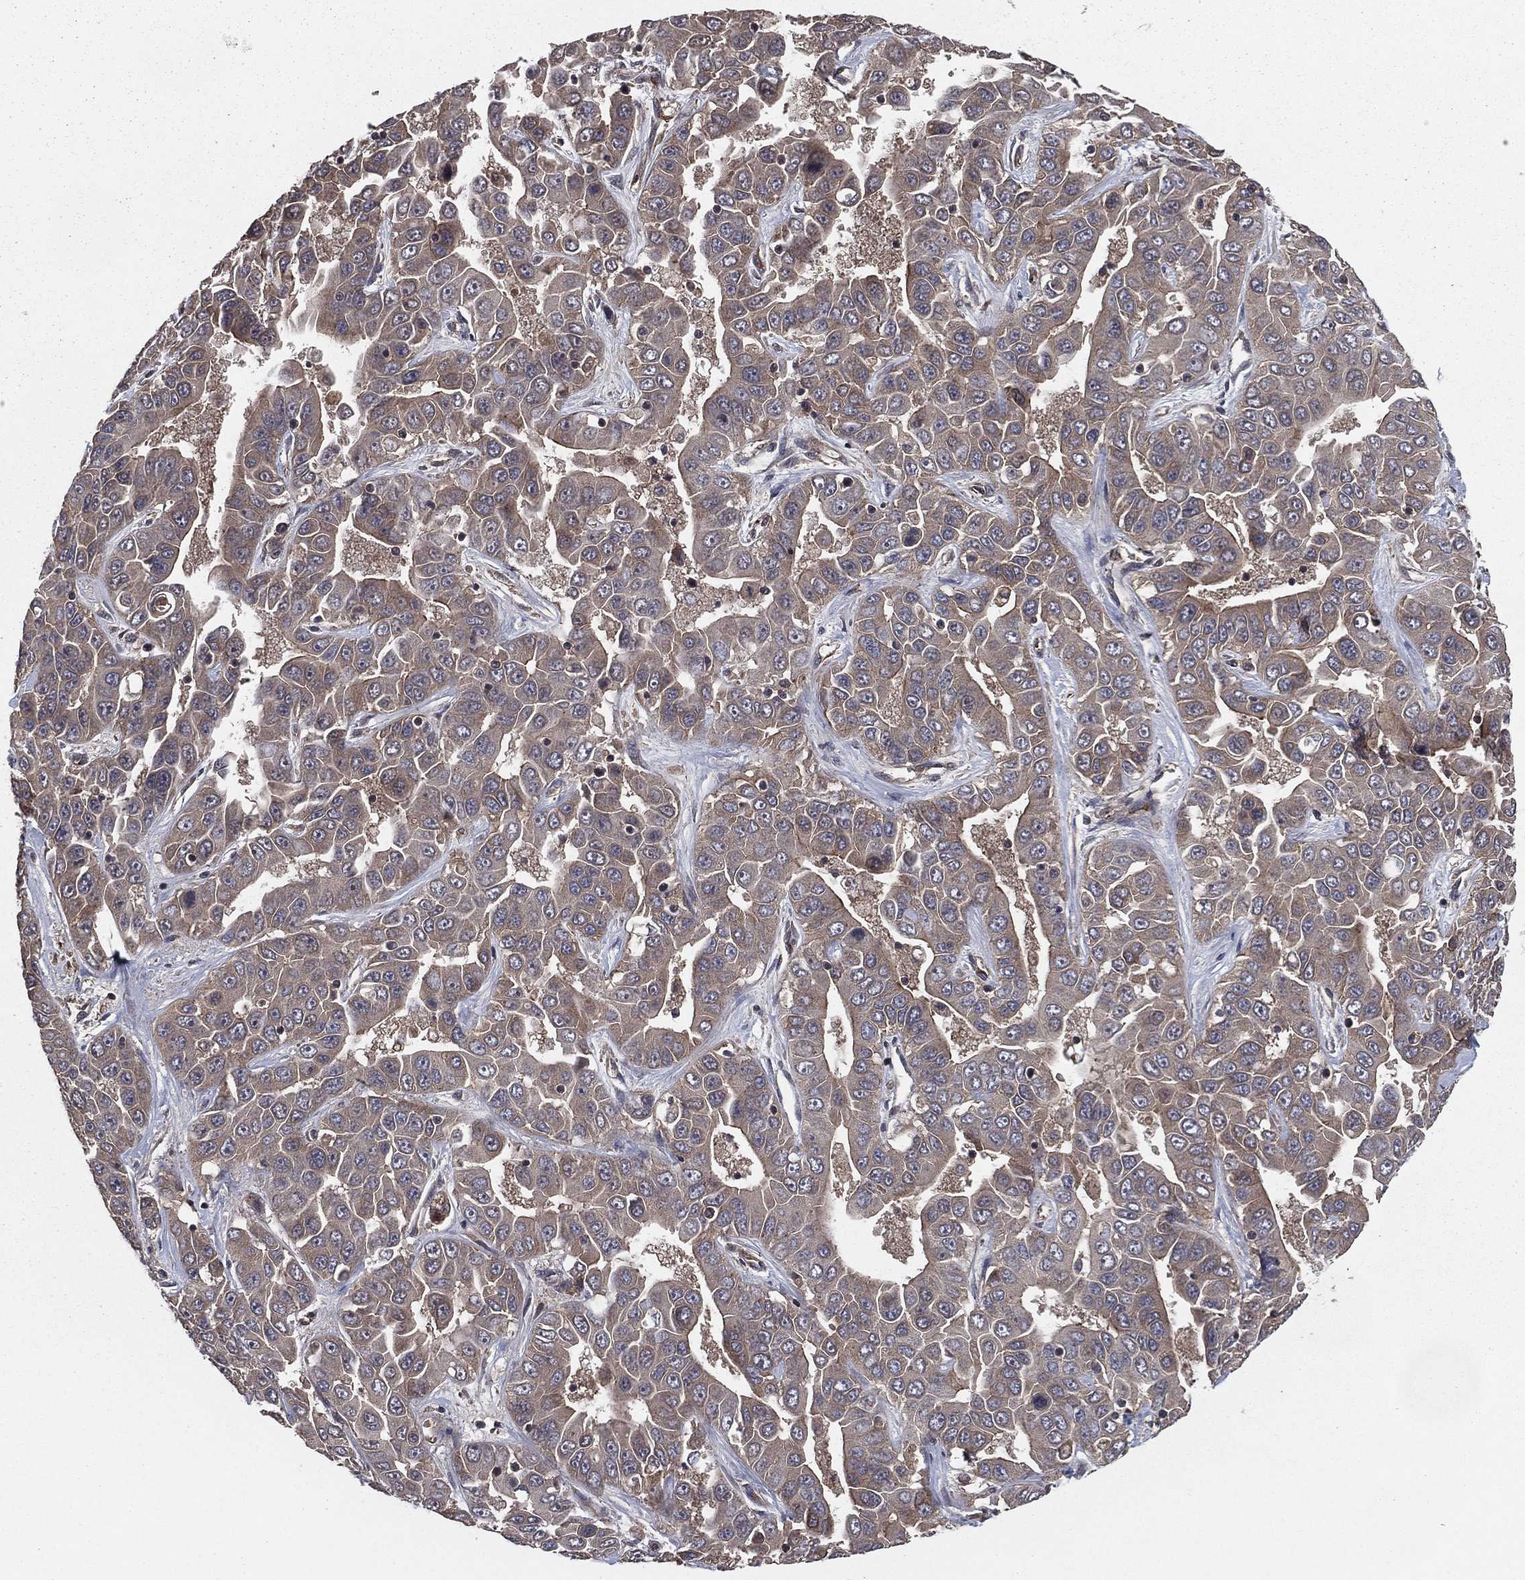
{"staining": {"intensity": "moderate", "quantity": "<25%", "location": "cytoplasmic/membranous"}, "tissue": "liver cancer", "cell_type": "Tumor cells", "image_type": "cancer", "snomed": [{"axis": "morphology", "description": "Cholangiocarcinoma"}, {"axis": "topography", "description": "Liver"}], "caption": "Immunohistochemistry histopathology image of human liver cholangiocarcinoma stained for a protein (brown), which displays low levels of moderate cytoplasmic/membranous positivity in about <25% of tumor cells.", "gene": "CERT1", "patient": {"sex": "female", "age": 52}}